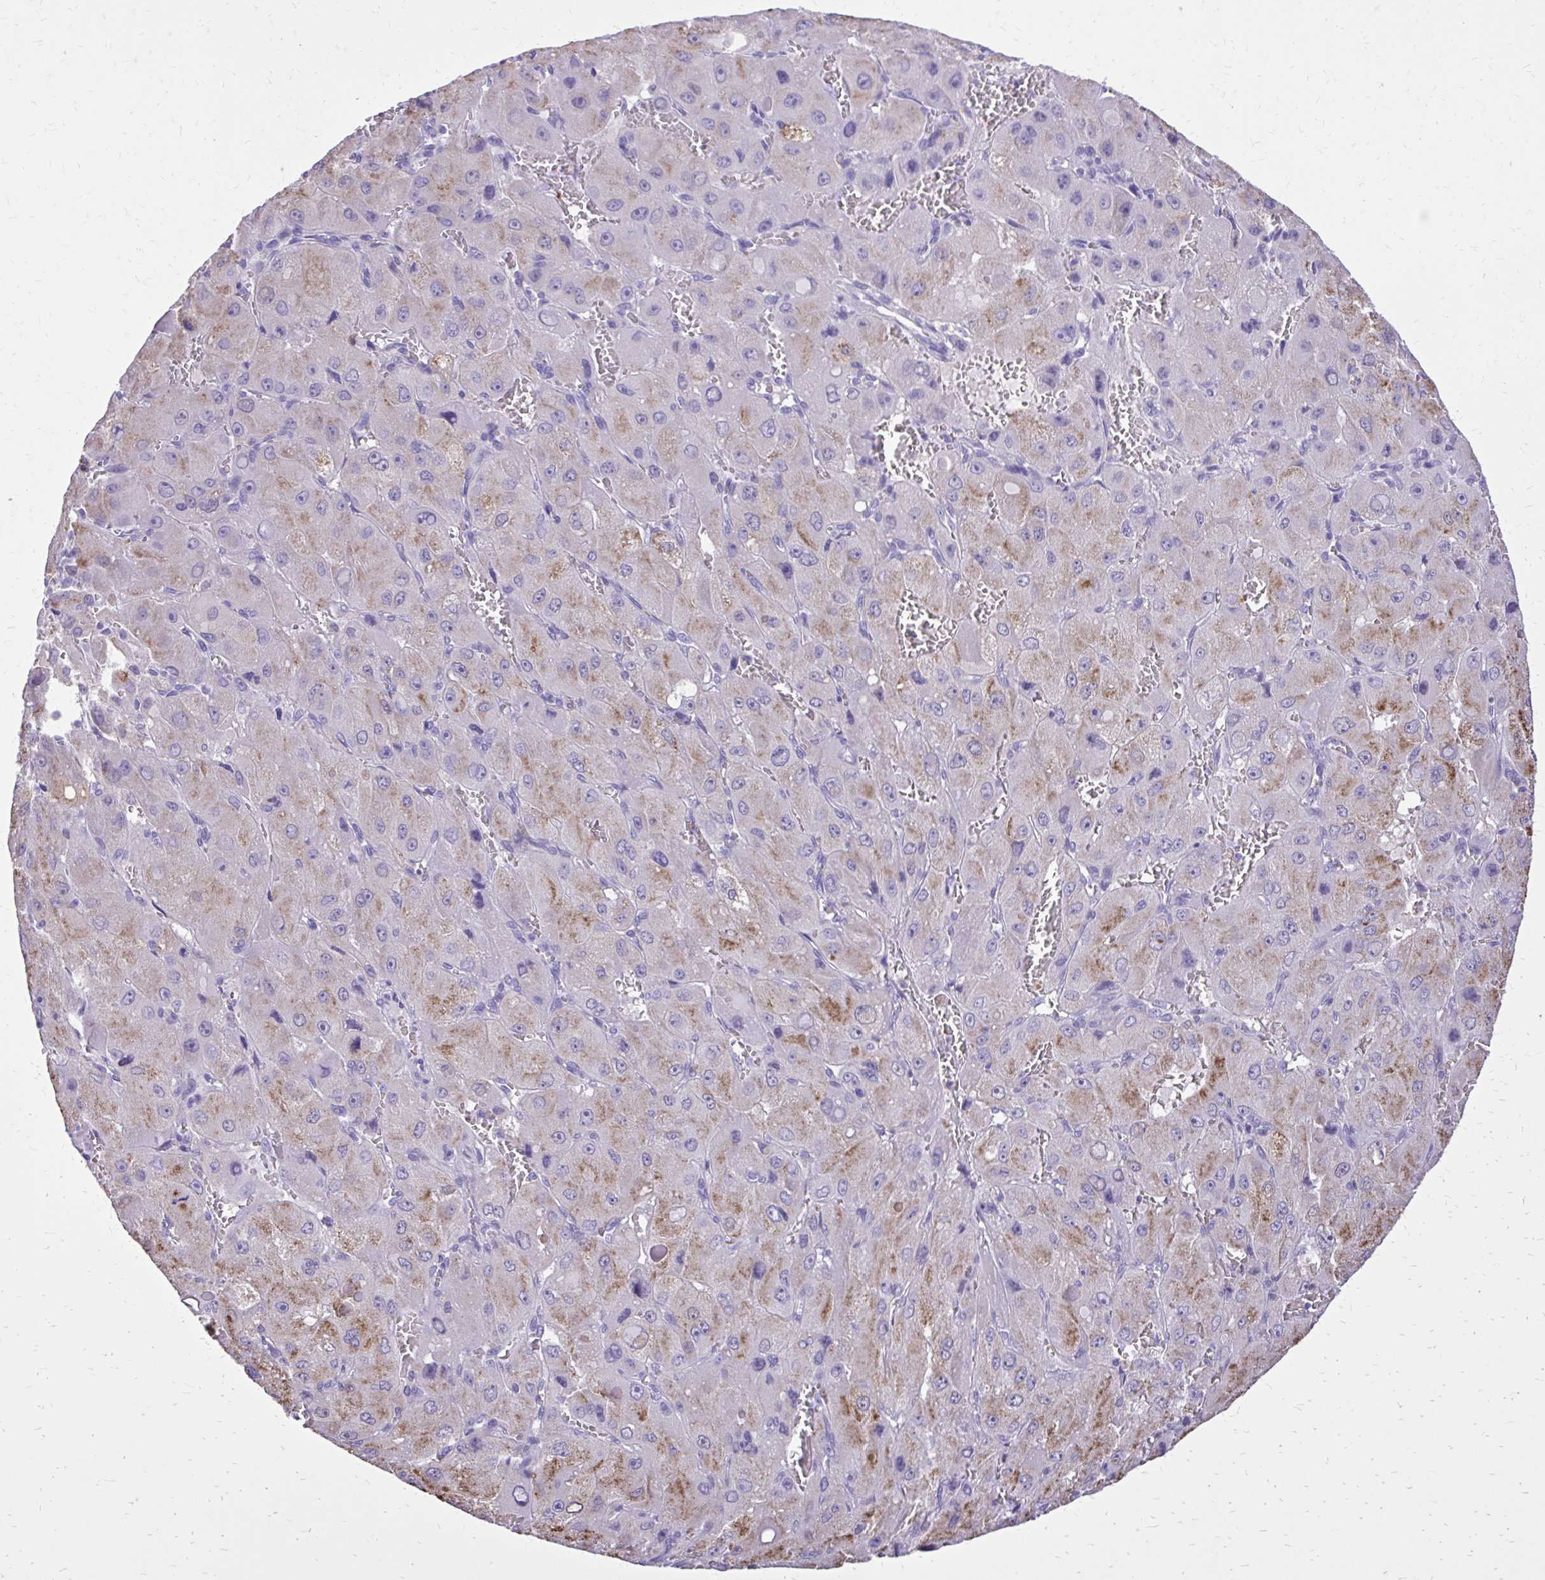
{"staining": {"intensity": "weak", "quantity": "25%-75%", "location": "cytoplasmic/membranous"}, "tissue": "liver cancer", "cell_type": "Tumor cells", "image_type": "cancer", "snomed": [{"axis": "morphology", "description": "Carcinoma, Hepatocellular, NOS"}, {"axis": "topography", "description": "Liver"}], "caption": "A high-resolution histopathology image shows immunohistochemistry (IHC) staining of hepatocellular carcinoma (liver), which exhibits weak cytoplasmic/membranous positivity in about 25%-75% of tumor cells.", "gene": "CAT", "patient": {"sex": "male", "age": 27}}